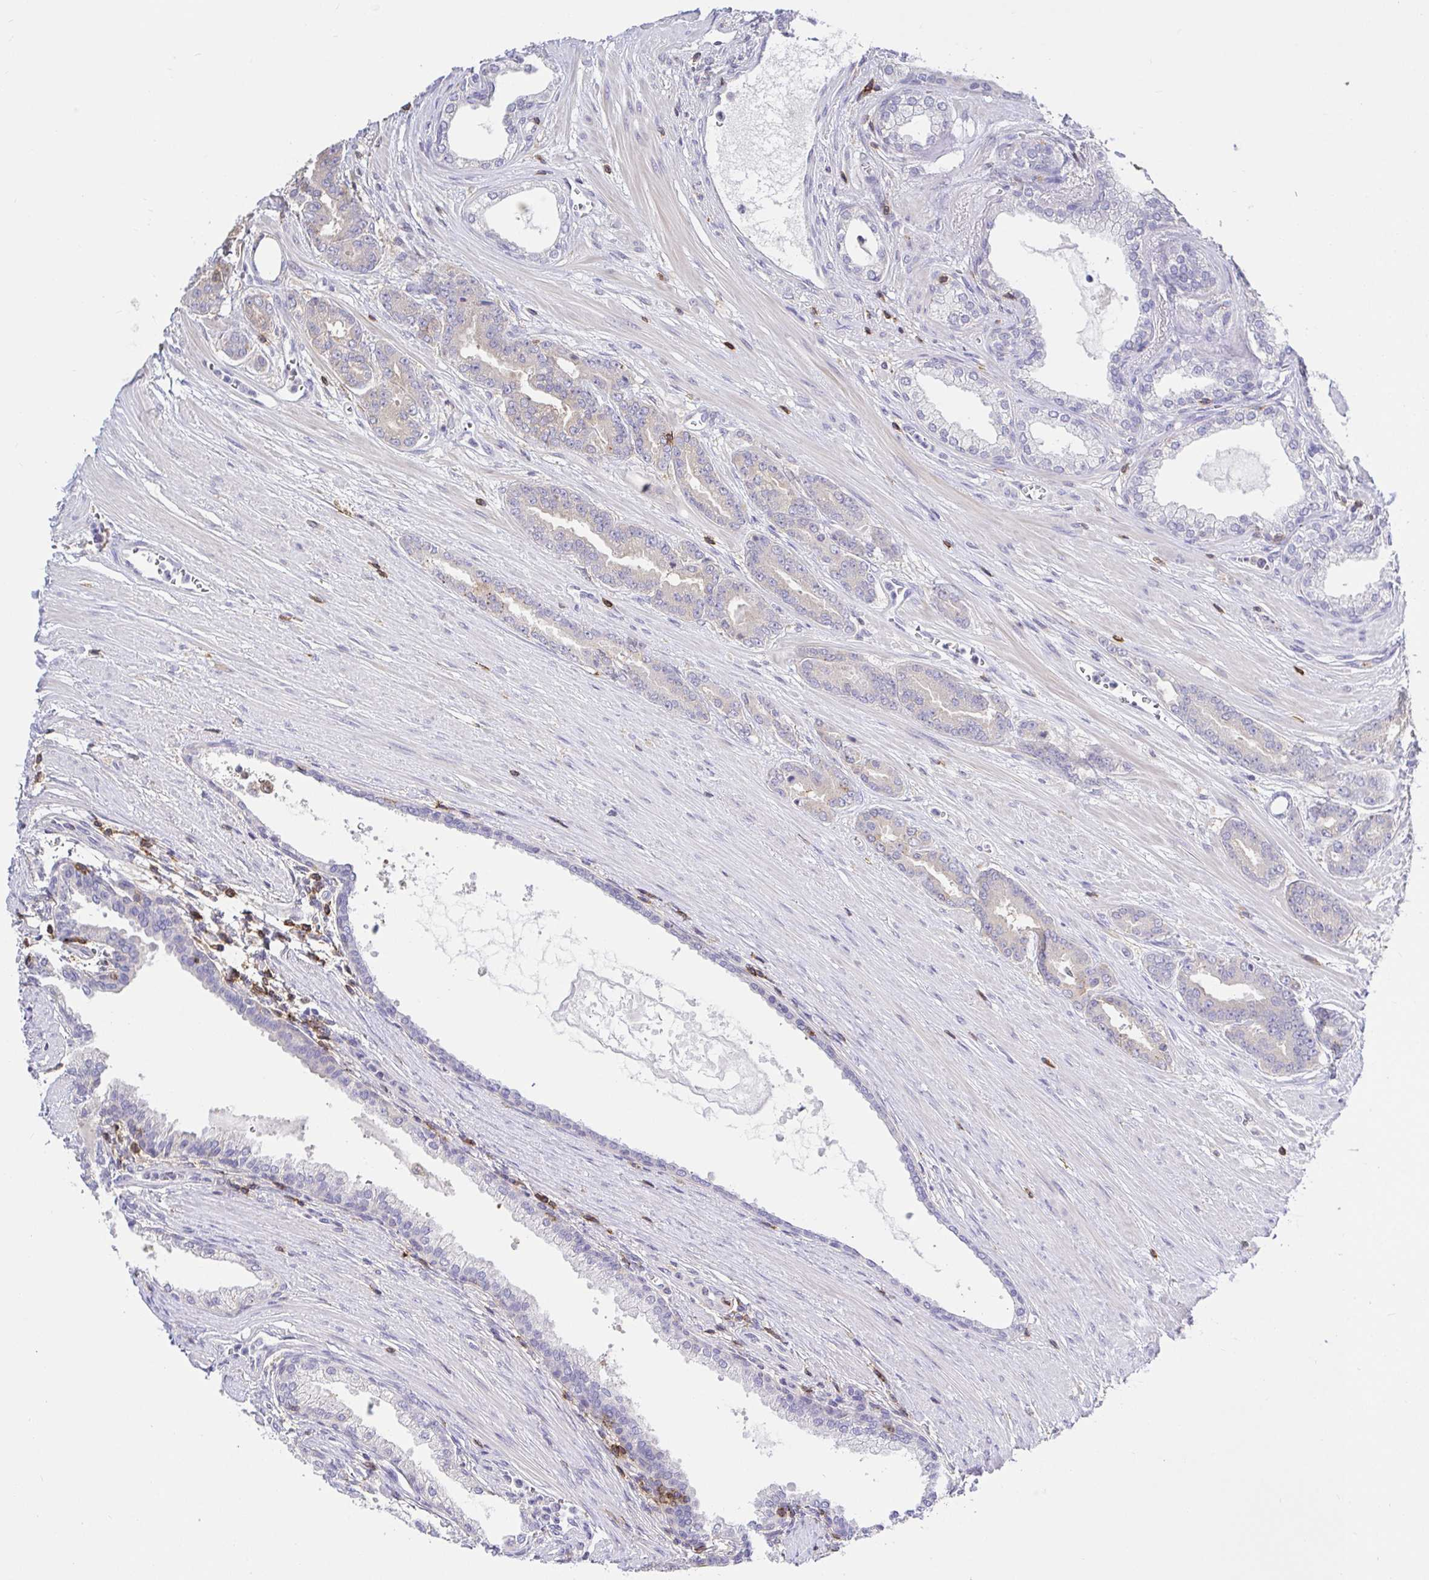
{"staining": {"intensity": "weak", "quantity": "<25%", "location": "cytoplasmic/membranous"}, "tissue": "prostate cancer", "cell_type": "Tumor cells", "image_type": "cancer", "snomed": [{"axis": "morphology", "description": "Adenocarcinoma, High grade"}, {"axis": "topography", "description": "Prostate"}], "caption": "A micrograph of human adenocarcinoma (high-grade) (prostate) is negative for staining in tumor cells. (IHC, brightfield microscopy, high magnification).", "gene": "SKAP1", "patient": {"sex": "male", "age": 60}}